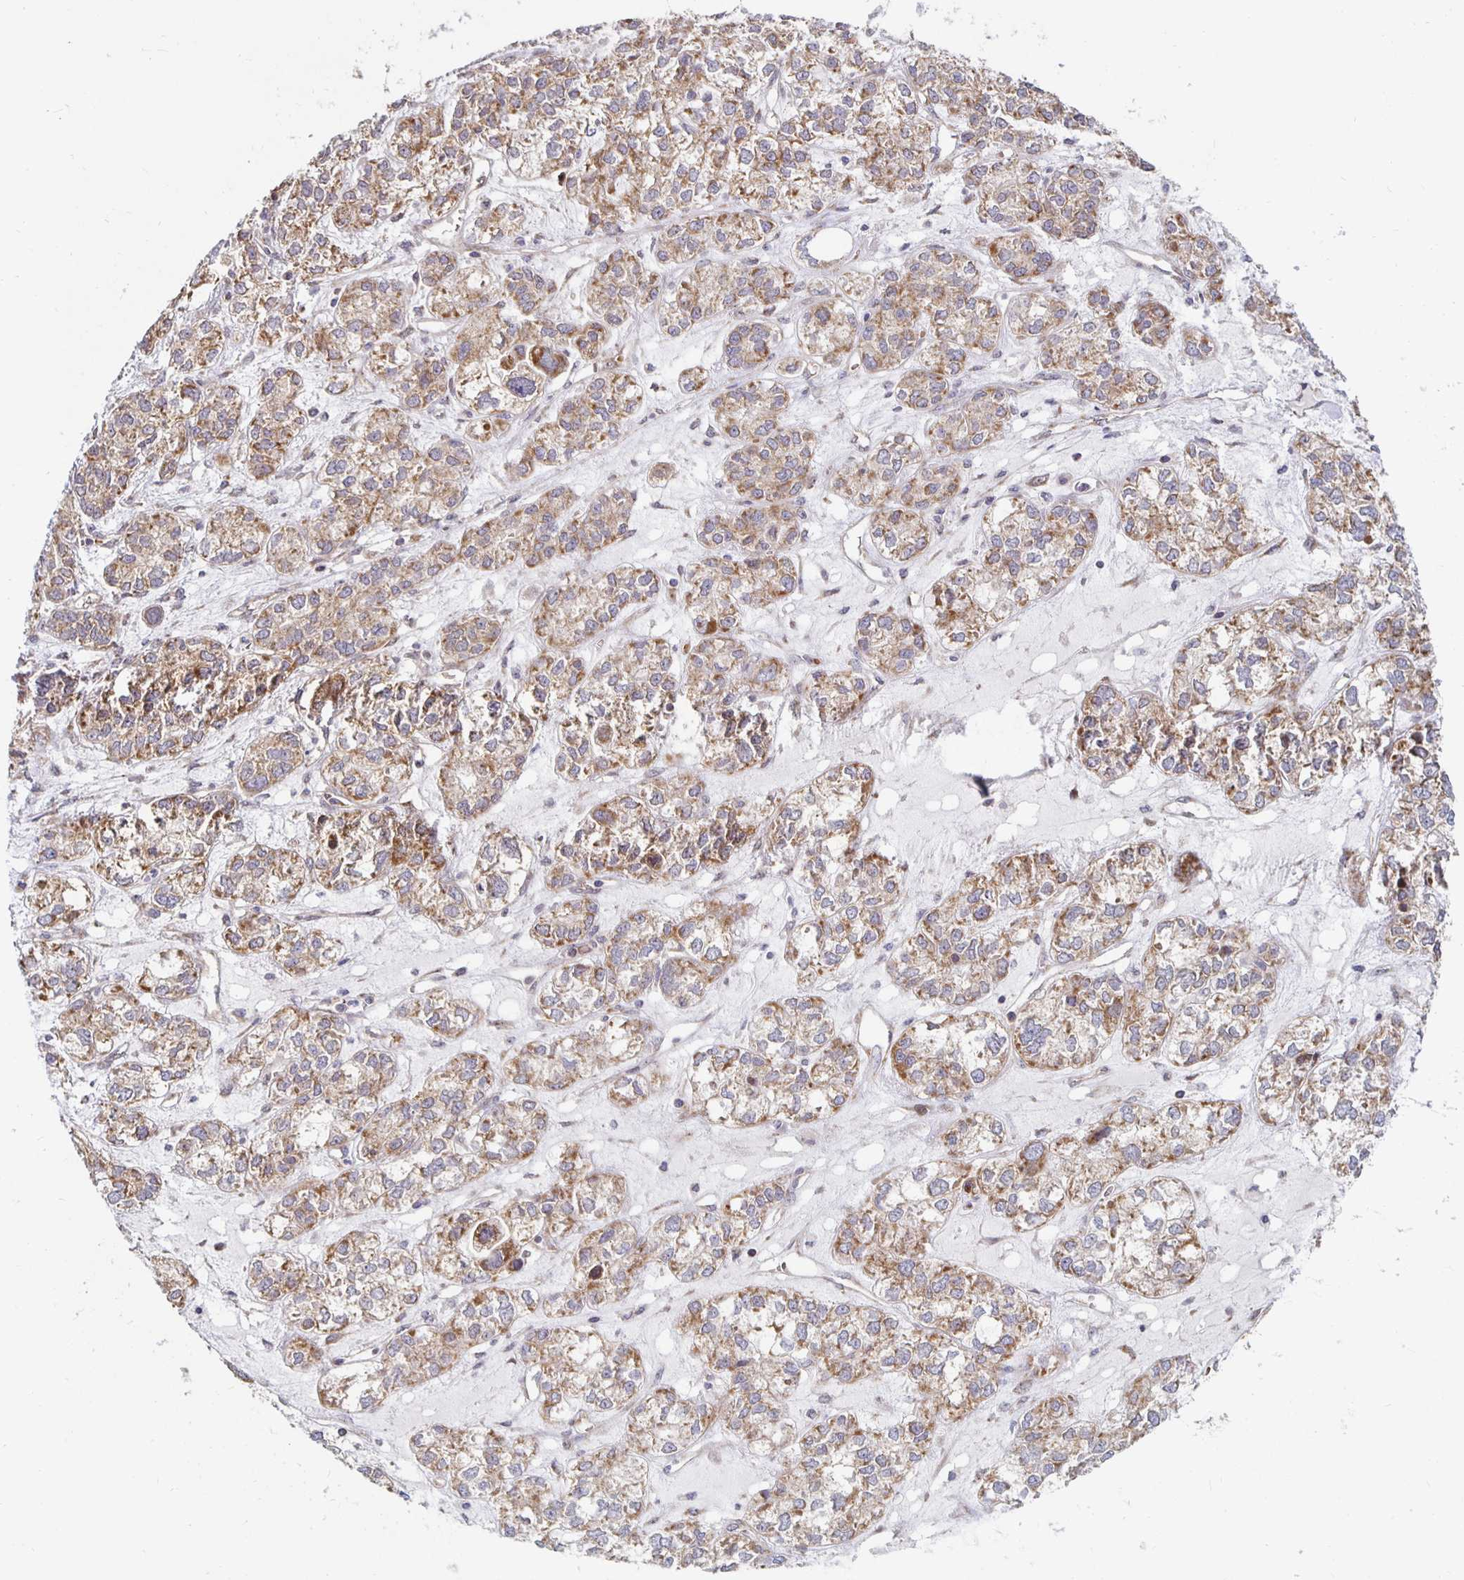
{"staining": {"intensity": "moderate", "quantity": ">75%", "location": "cytoplasmic/membranous"}, "tissue": "ovarian cancer", "cell_type": "Tumor cells", "image_type": "cancer", "snomed": [{"axis": "morphology", "description": "Carcinoma, endometroid"}, {"axis": "topography", "description": "Ovary"}], "caption": "The image shows a brown stain indicating the presence of a protein in the cytoplasmic/membranous of tumor cells in ovarian cancer. The staining was performed using DAB to visualize the protein expression in brown, while the nuclei were stained in blue with hematoxylin (Magnification: 20x).", "gene": "MRPL28", "patient": {"sex": "female", "age": 64}}